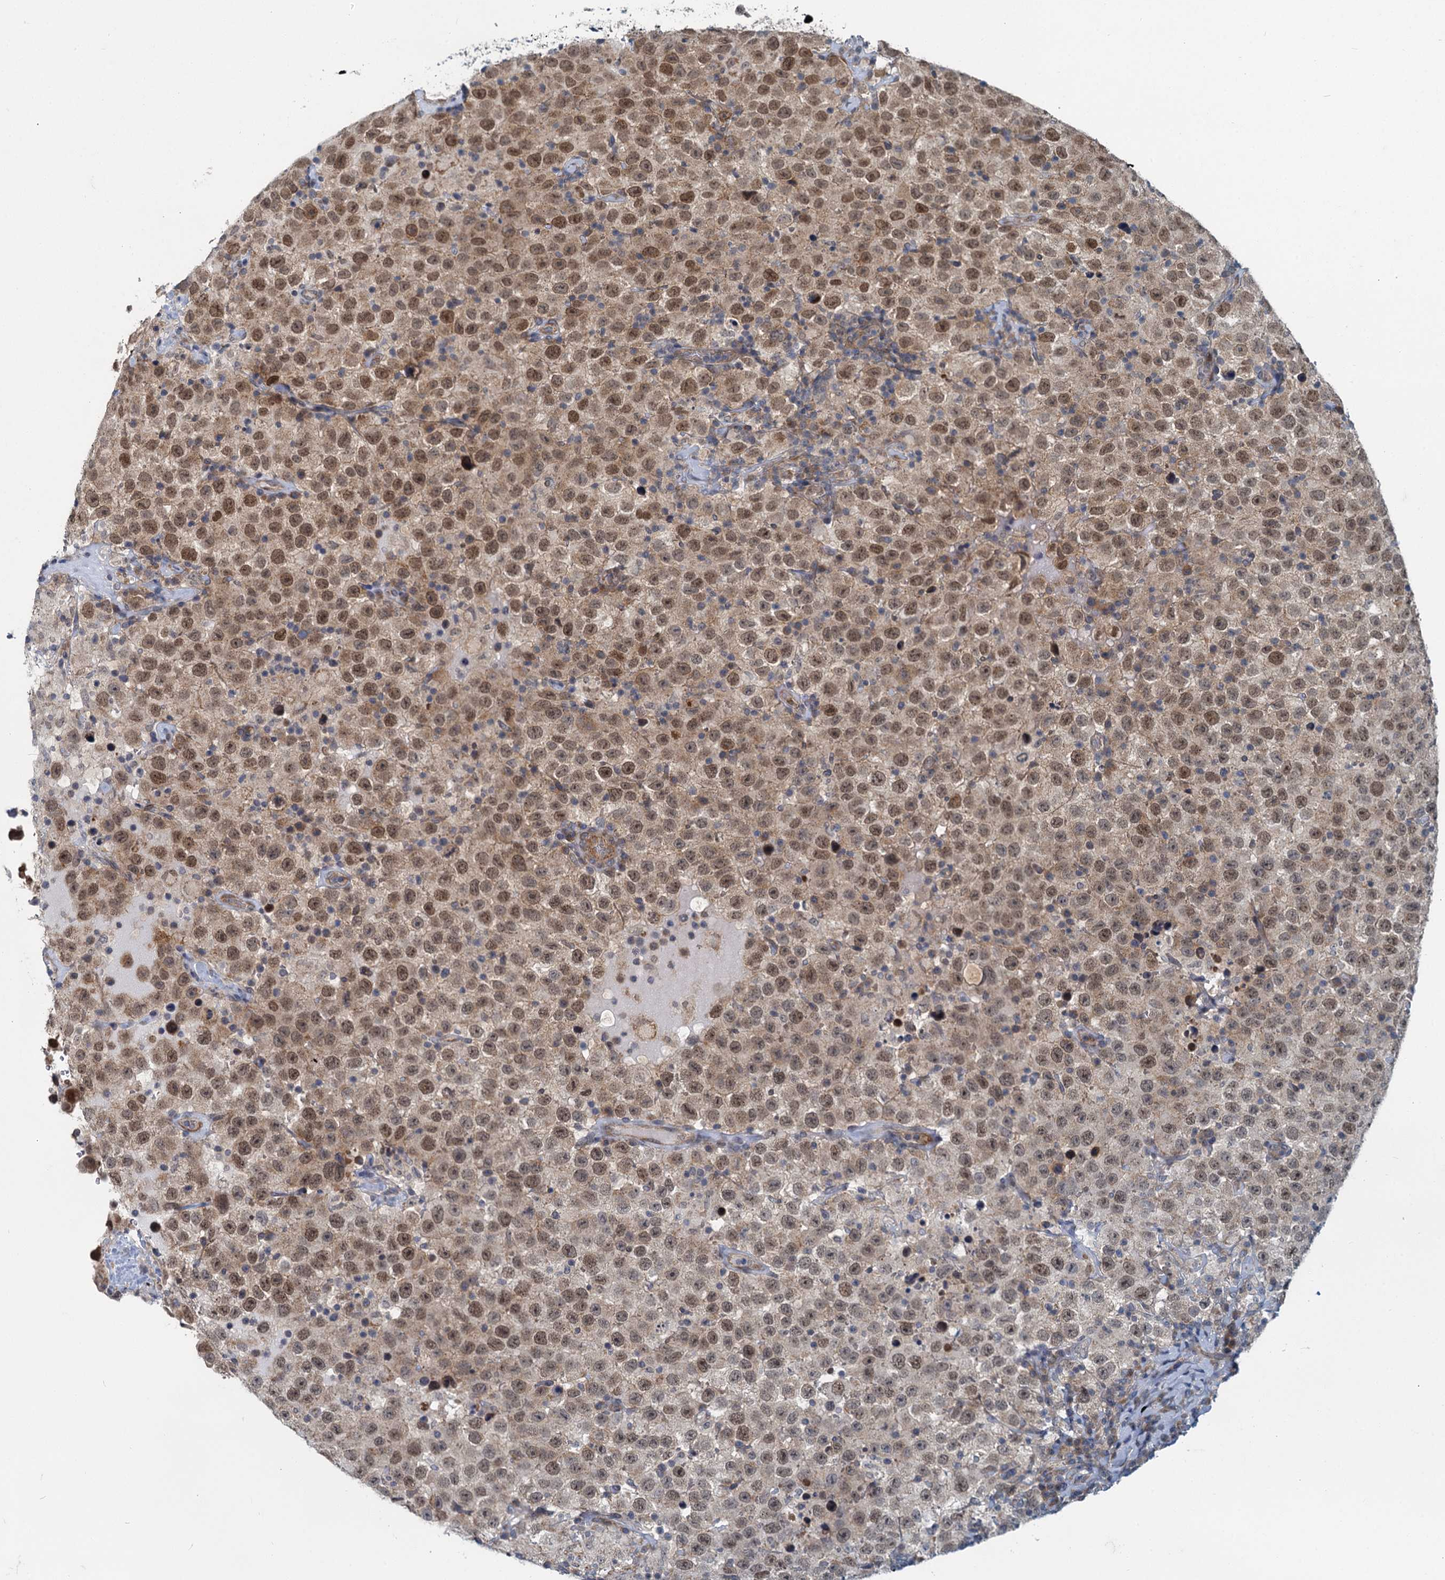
{"staining": {"intensity": "moderate", "quantity": ">75%", "location": "nuclear"}, "tissue": "testis cancer", "cell_type": "Tumor cells", "image_type": "cancer", "snomed": [{"axis": "morphology", "description": "Seminoma, NOS"}, {"axis": "topography", "description": "Testis"}], "caption": "Immunohistochemistry (IHC) image of testis seminoma stained for a protein (brown), which shows medium levels of moderate nuclear expression in about >75% of tumor cells.", "gene": "ADCY2", "patient": {"sex": "male", "age": 41}}